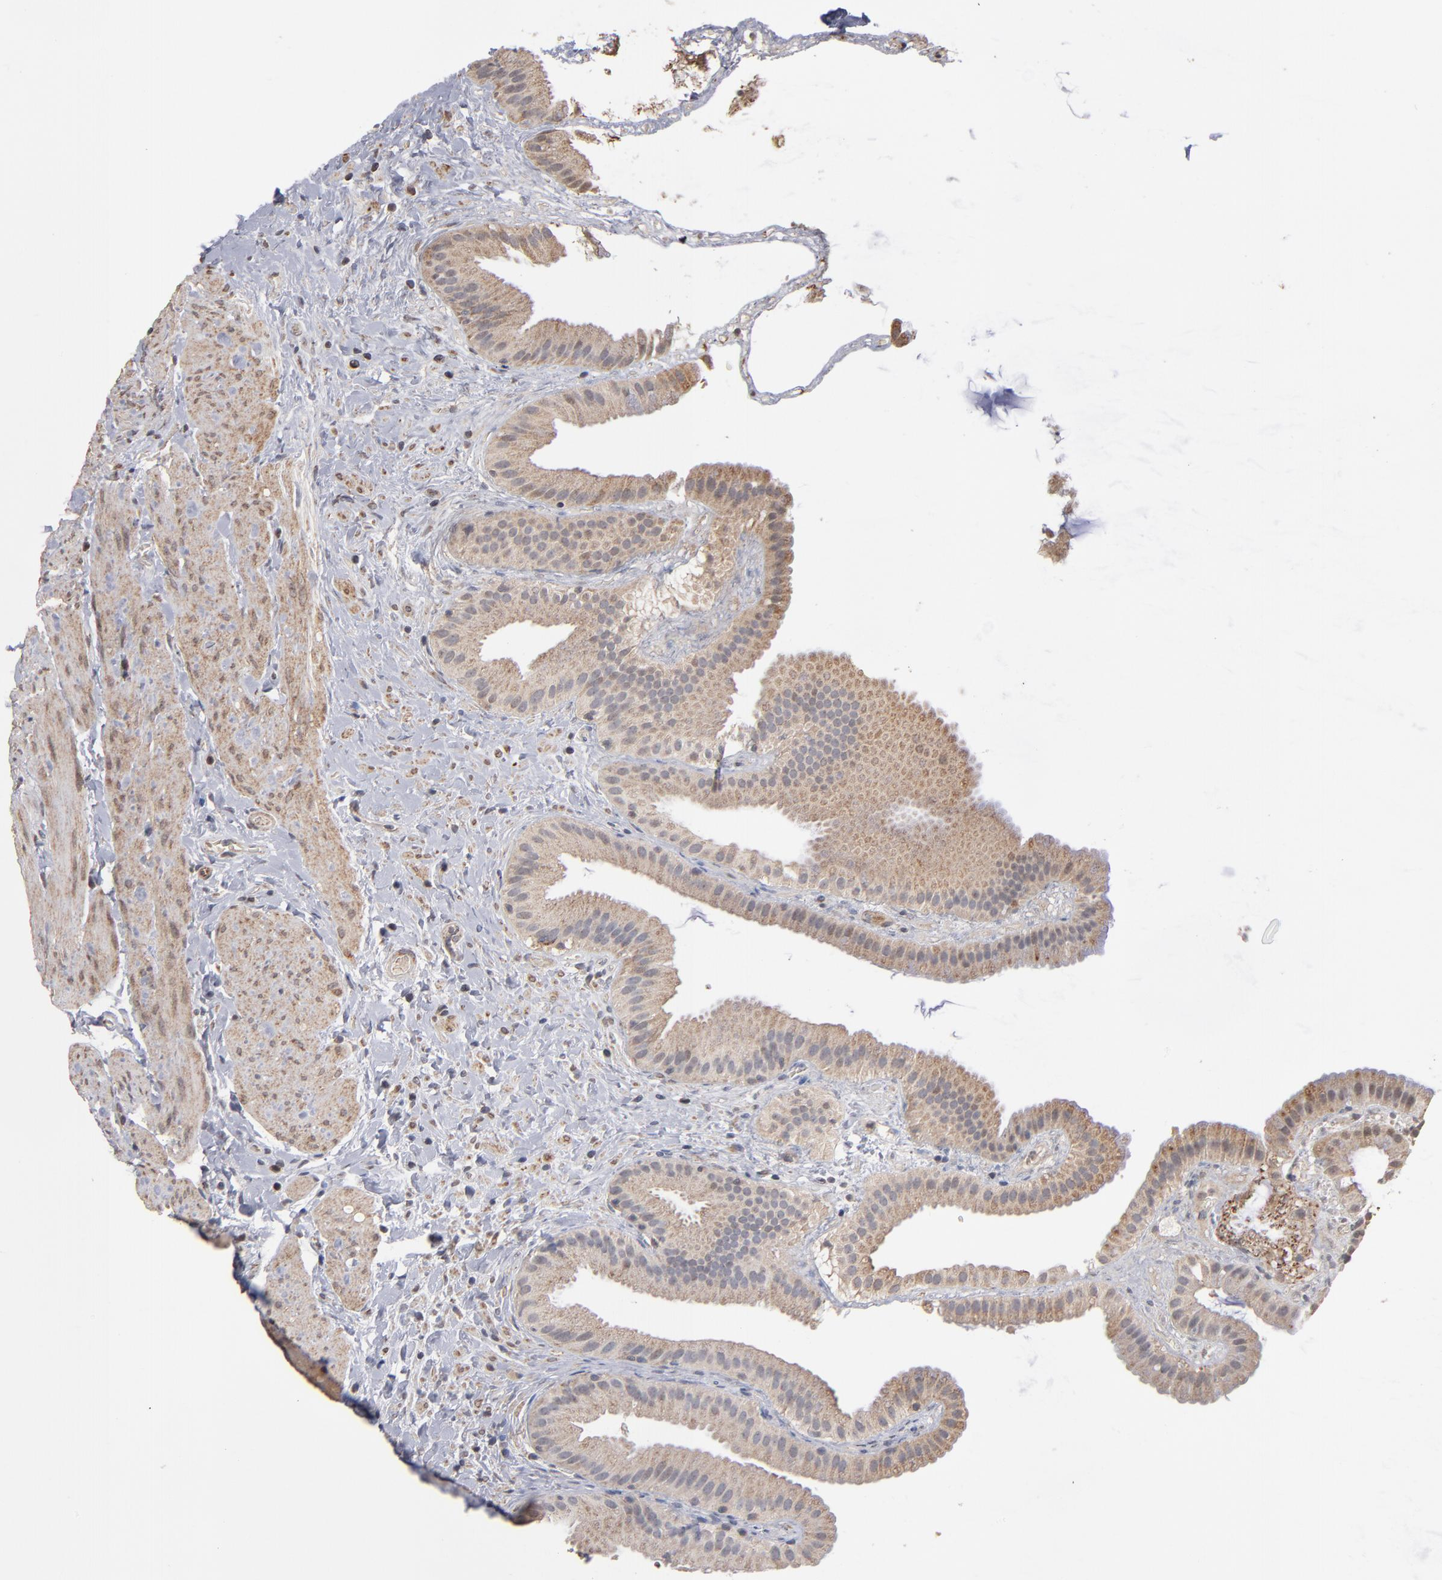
{"staining": {"intensity": "moderate", "quantity": ">75%", "location": "cytoplasmic/membranous"}, "tissue": "gallbladder", "cell_type": "Glandular cells", "image_type": "normal", "snomed": [{"axis": "morphology", "description": "Normal tissue, NOS"}, {"axis": "topography", "description": "Gallbladder"}], "caption": "The photomicrograph exhibits a brown stain indicating the presence of a protein in the cytoplasmic/membranous of glandular cells in gallbladder. (DAB IHC with brightfield microscopy, high magnification).", "gene": "MIPOL1", "patient": {"sex": "female", "age": 63}}